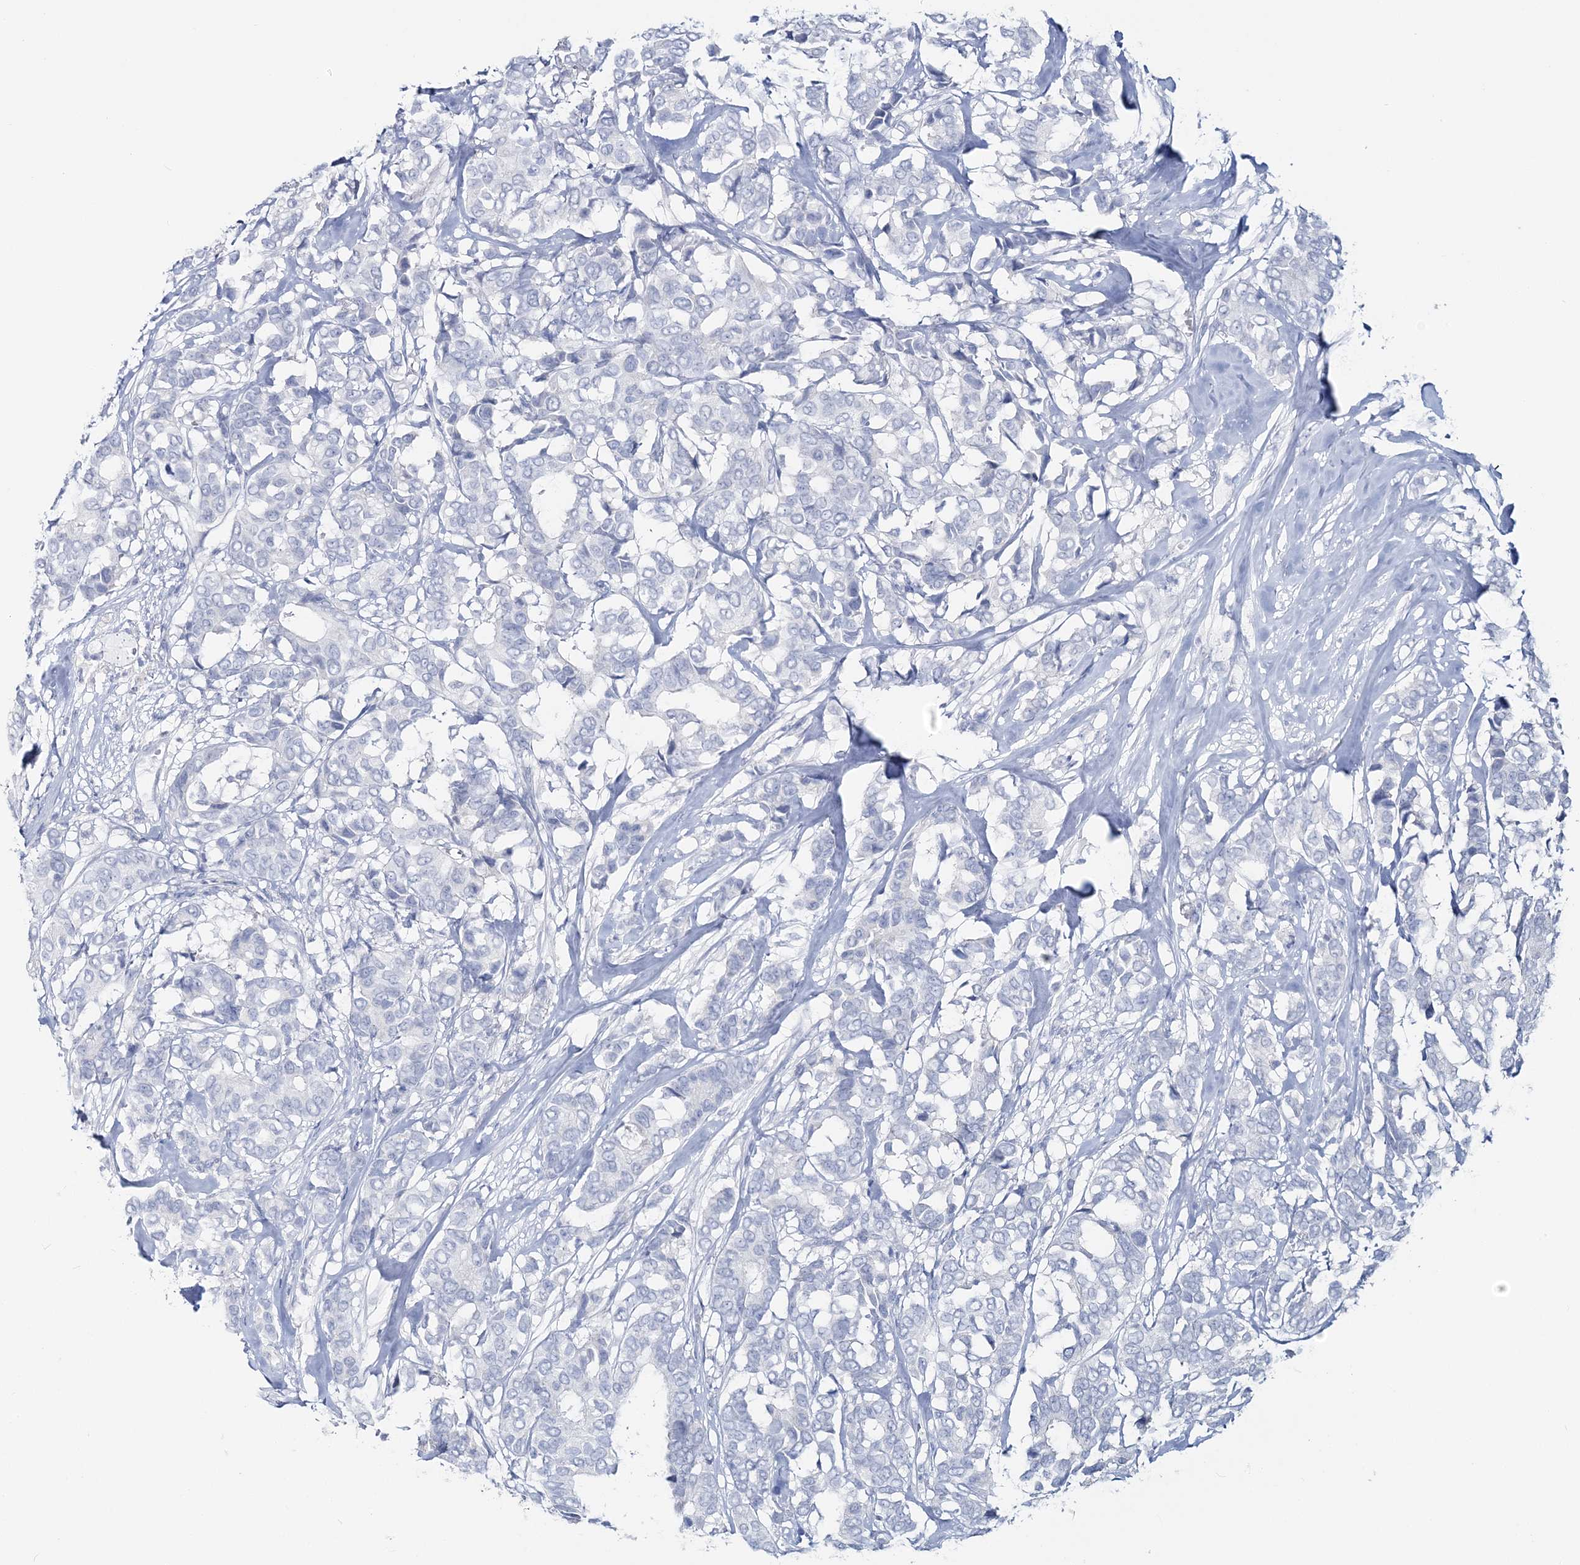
{"staining": {"intensity": "negative", "quantity": "none", "location": "none"}, "tissue": "breast cancer", "cell_type": "Tumor cells", "image_type": "cancer", "snomed": [{"axis": "morphology", "description": "Duct carcinoma"}, {"axis": "topography", "description": "Breast"}], "caption": "Image shows no protein expression in tumor cells of breast infiltrating ductal carcinoma tissue.", "gene": "CYP3A4", "patient": {"sex": "female", "age": 87}}